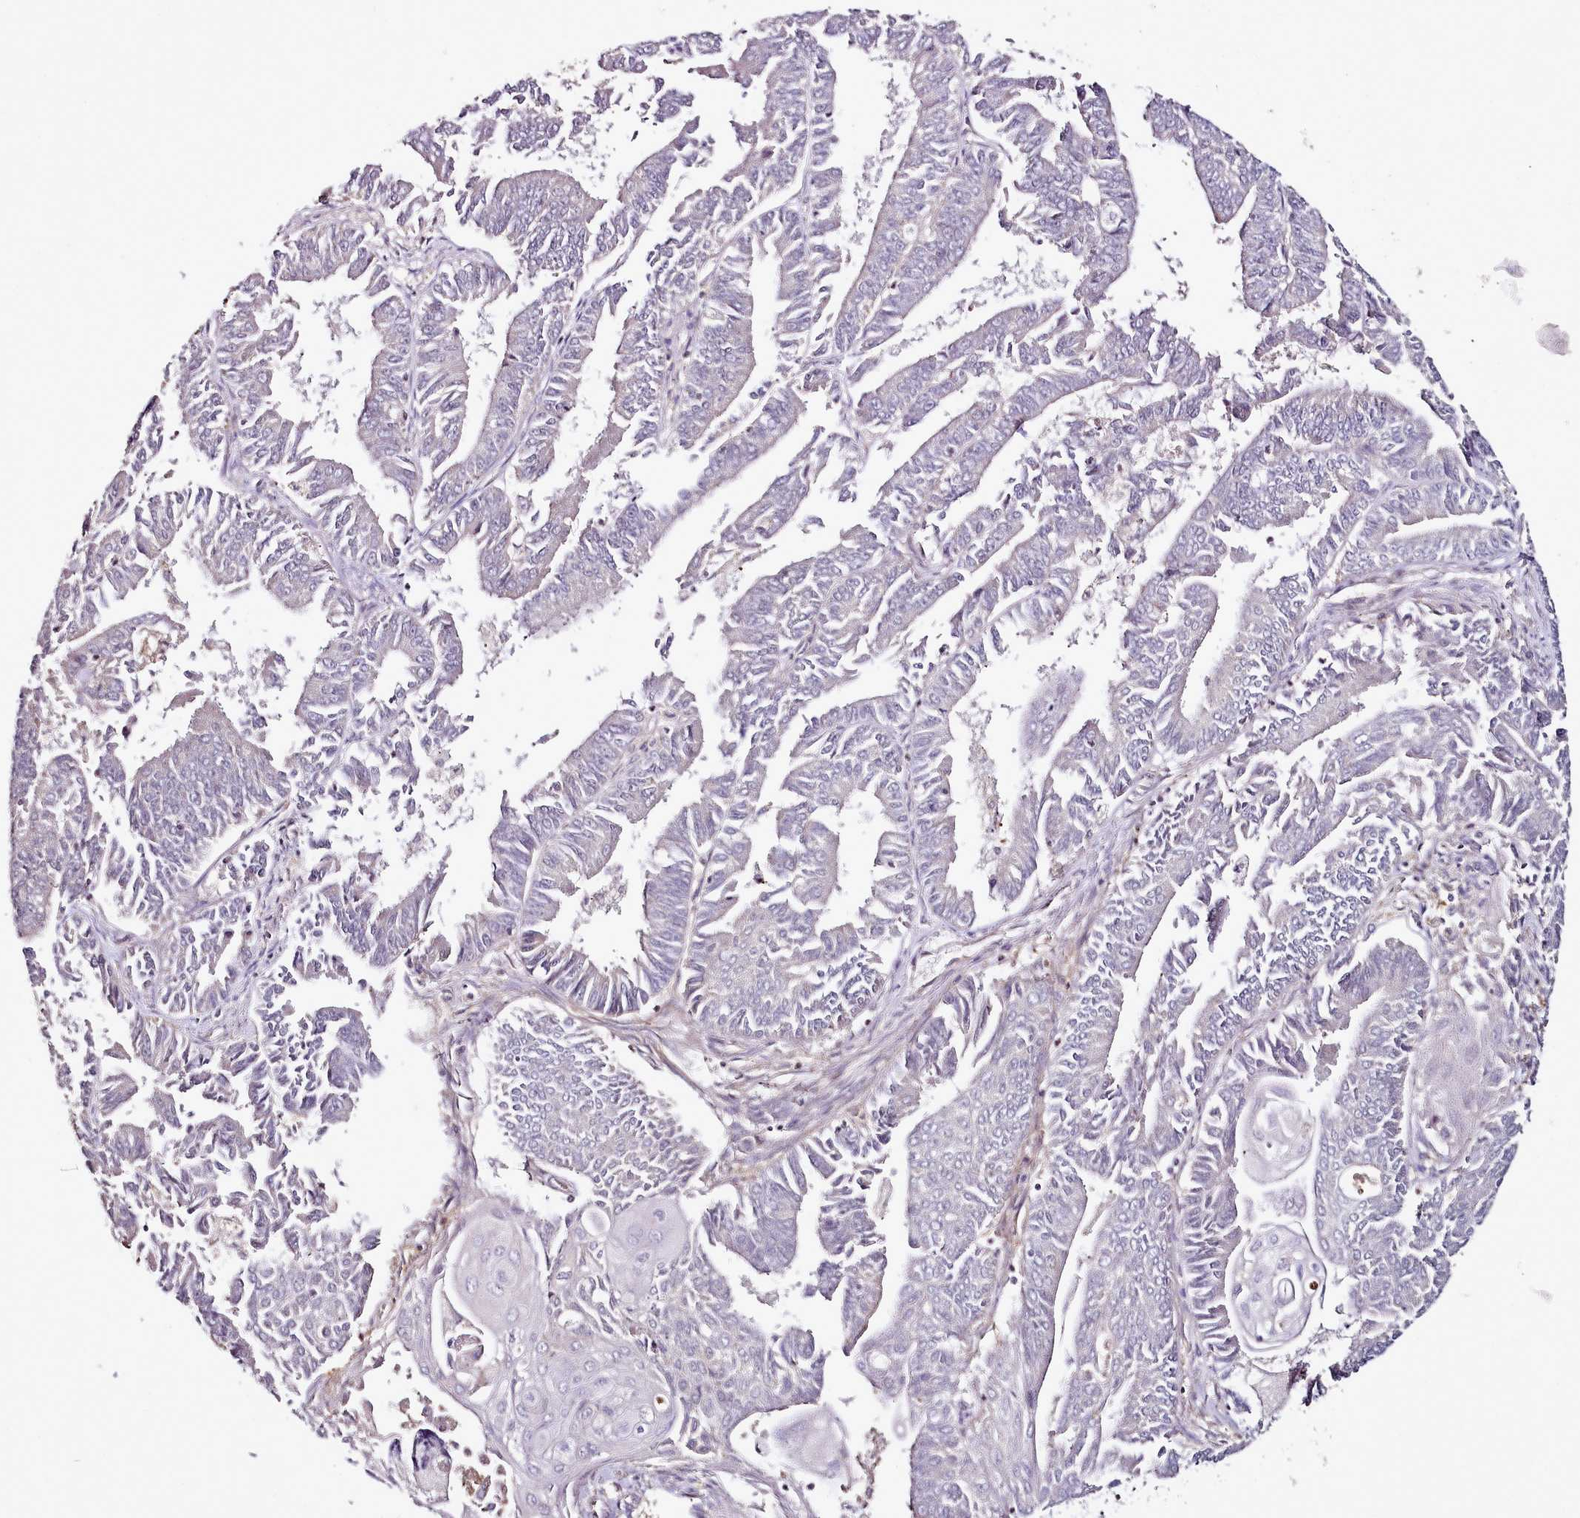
{"staining": {"intensity": "weak", "quantity": "<25%", "location": "cytoplasmic/membranous"}, "tissue": "endometrial cancer", "cell_type": "Tumor cells", "image_type": "cancer", "snomed": [{"axis": "morphology", "description": "Adenocarcinoma, NOS"}, {"axis": "topography", "description": "Endometrium"}], "caption": "Human adenocarcinoma (endometrial) stained for a protein using immunohistochemistry (IHC) shows no positivity in tumor cells.", "gene": "ACSS1", "patient": {"sex": "female", "age": 73}}